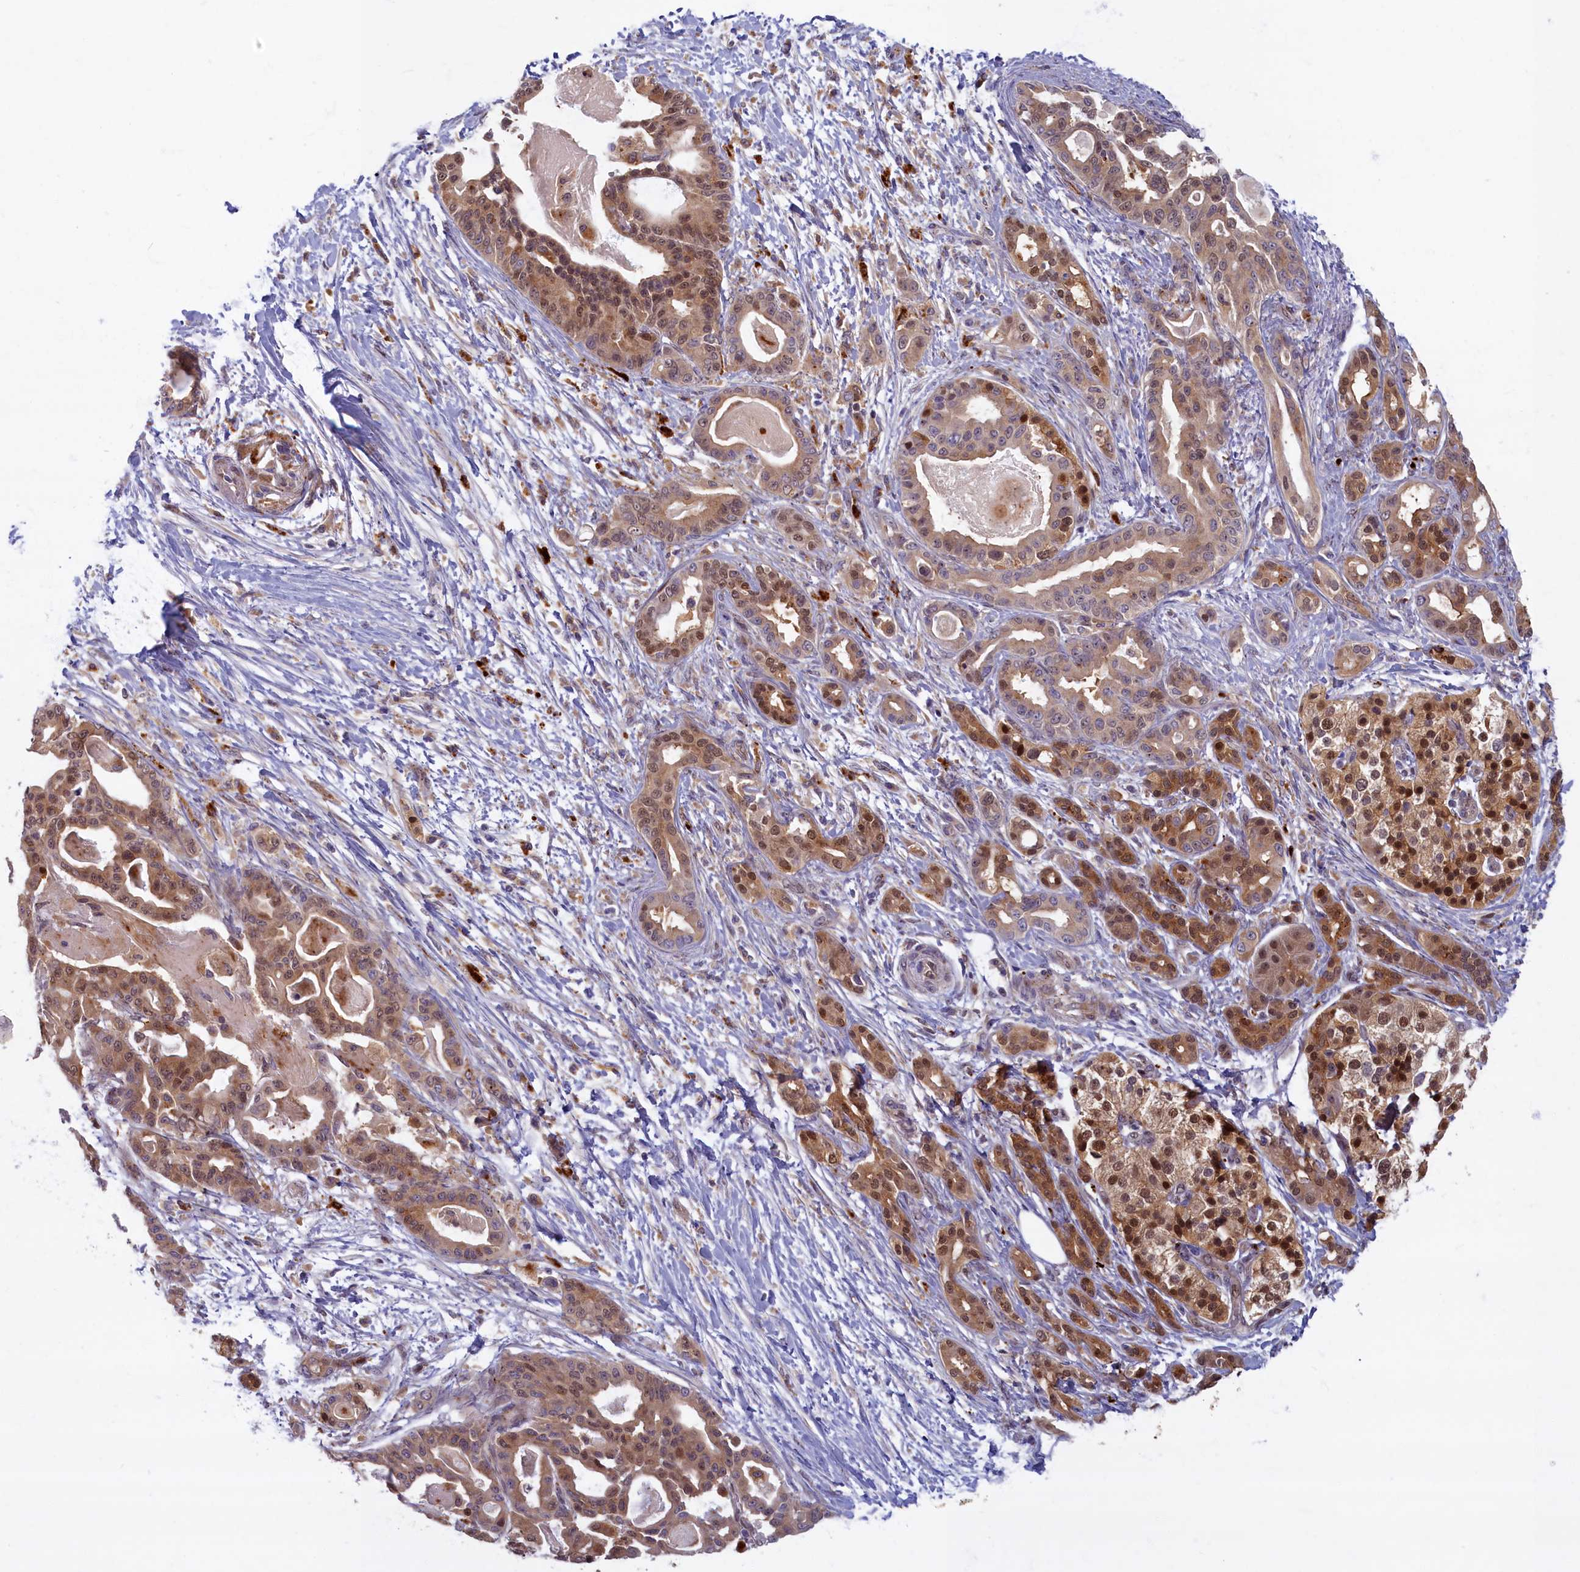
{"staining": {"intensity": "moderate", "quantity": ">75%", "location": "cytoplasmic/membranous,nuclear"}, "tissue": "pancreatic cancer", "cell_type": "Tumor cells", "image_type": "cancer", "snomed": [{"axis": "morphology", "description": "Adenocarcinoma, NOS"}, {"axis": "topography", "description": "Pancreas"}], "caption": "This is a histology image of immunohistochemistry (IHC) staining of pancreatic adenocarcinoma, which shows moderate positivity in the cytoplasmic/membranous and nuclear of tumor cells.", "gene": "FCSK", "patient": {"sex": "male", "age": 63}}